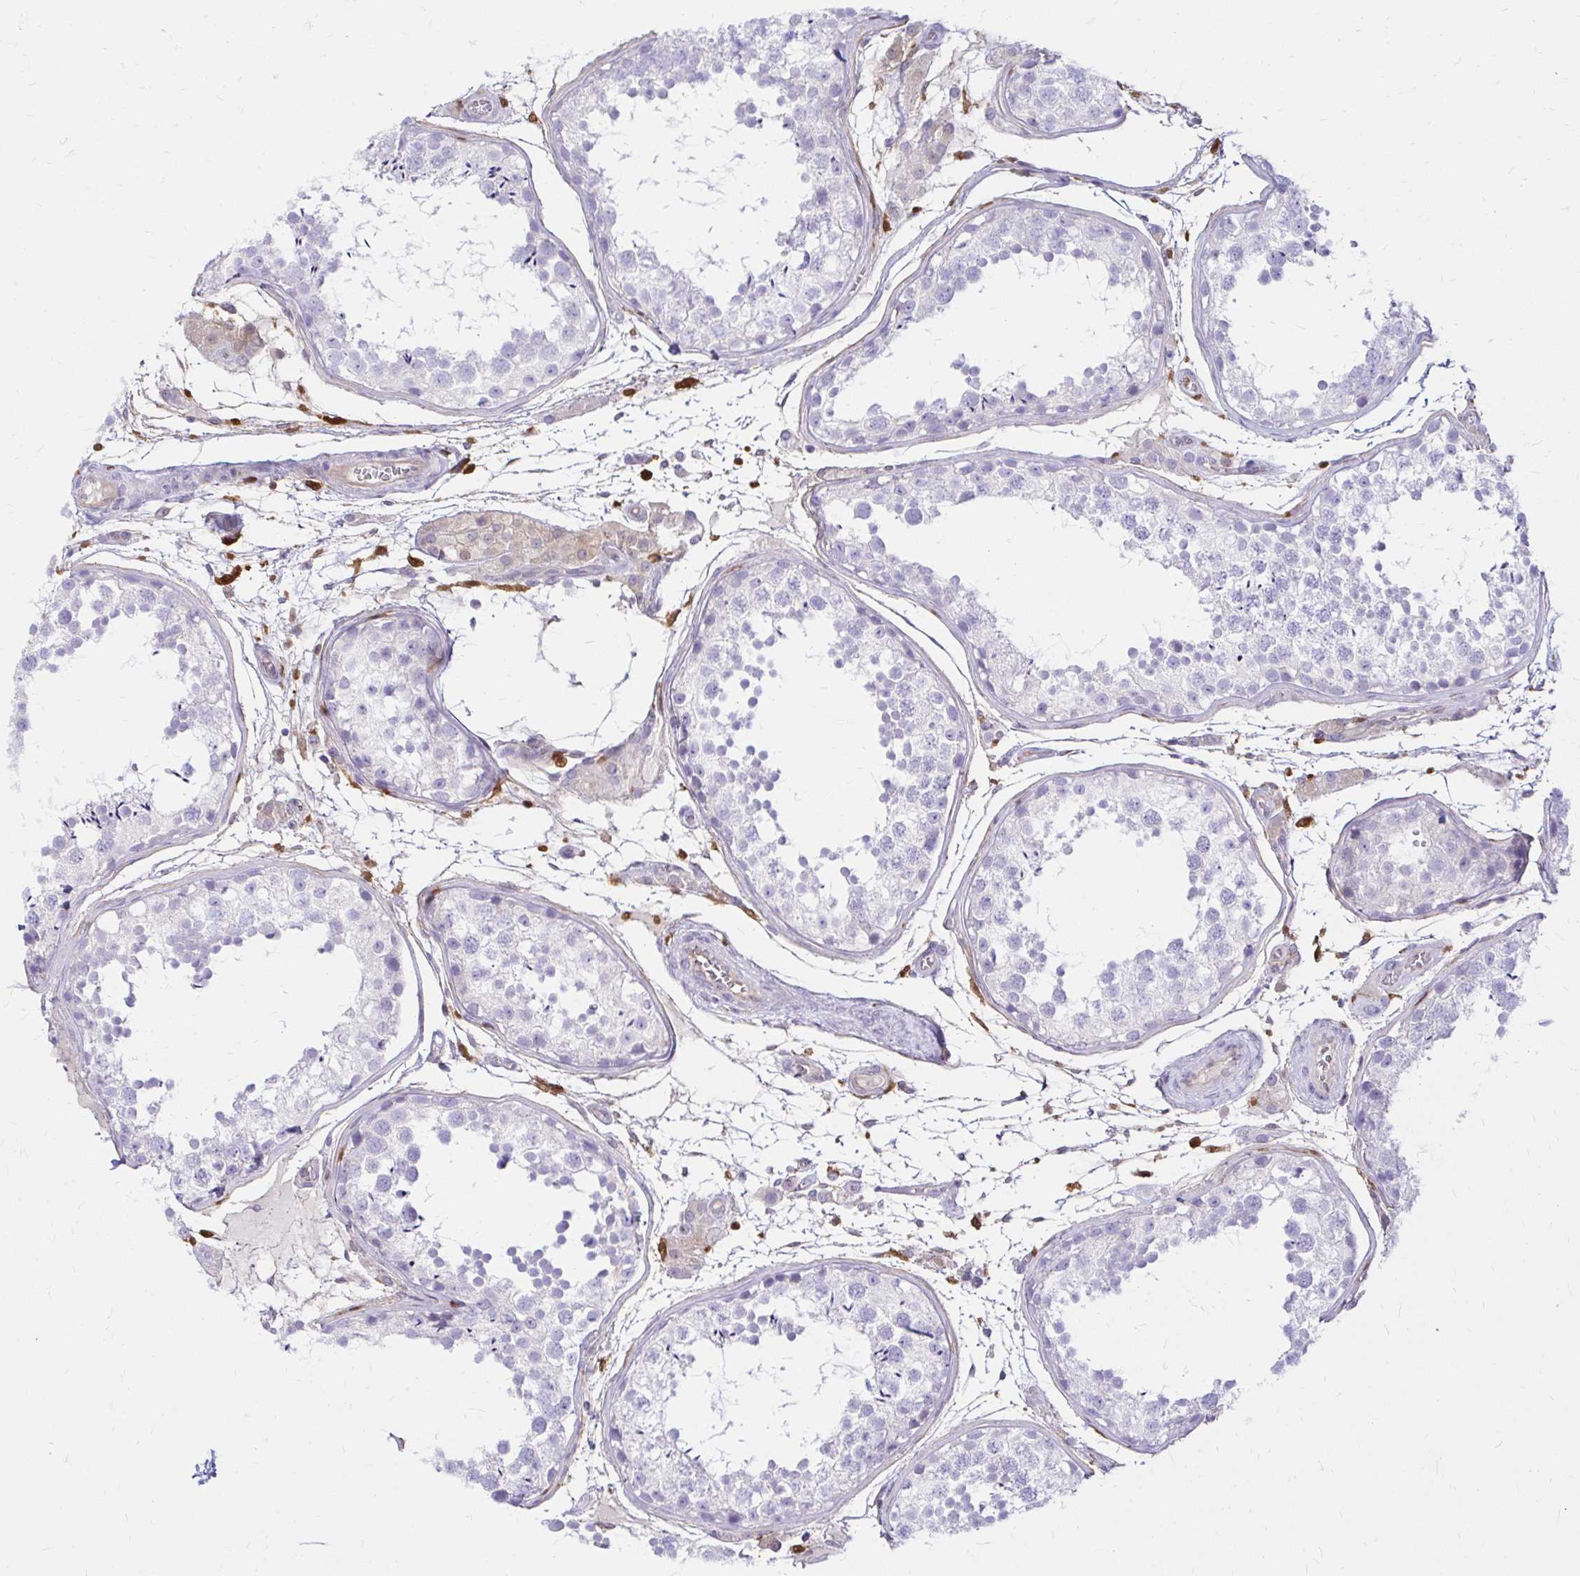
{"staining": {"intensity": "negative", "quantity": "none", "location": "none"}, "tissue": "testis", "cell_type": "Cells in seminiferous ducts", "image_type": "normal", "snomed": [{"axis": "morphology", "description": "Normal tissue, NOS"}, {"axis": "topography", "description": "Testis"}], "caption": "A high-resolution photomicrograph shows immunohistochemistry staining of unremarkable testis, which demonstrates no significant positivity in cells in seminiferous ducts.", "gene": "PYCARD", "patient": {"sex": "male", "age": 29}}